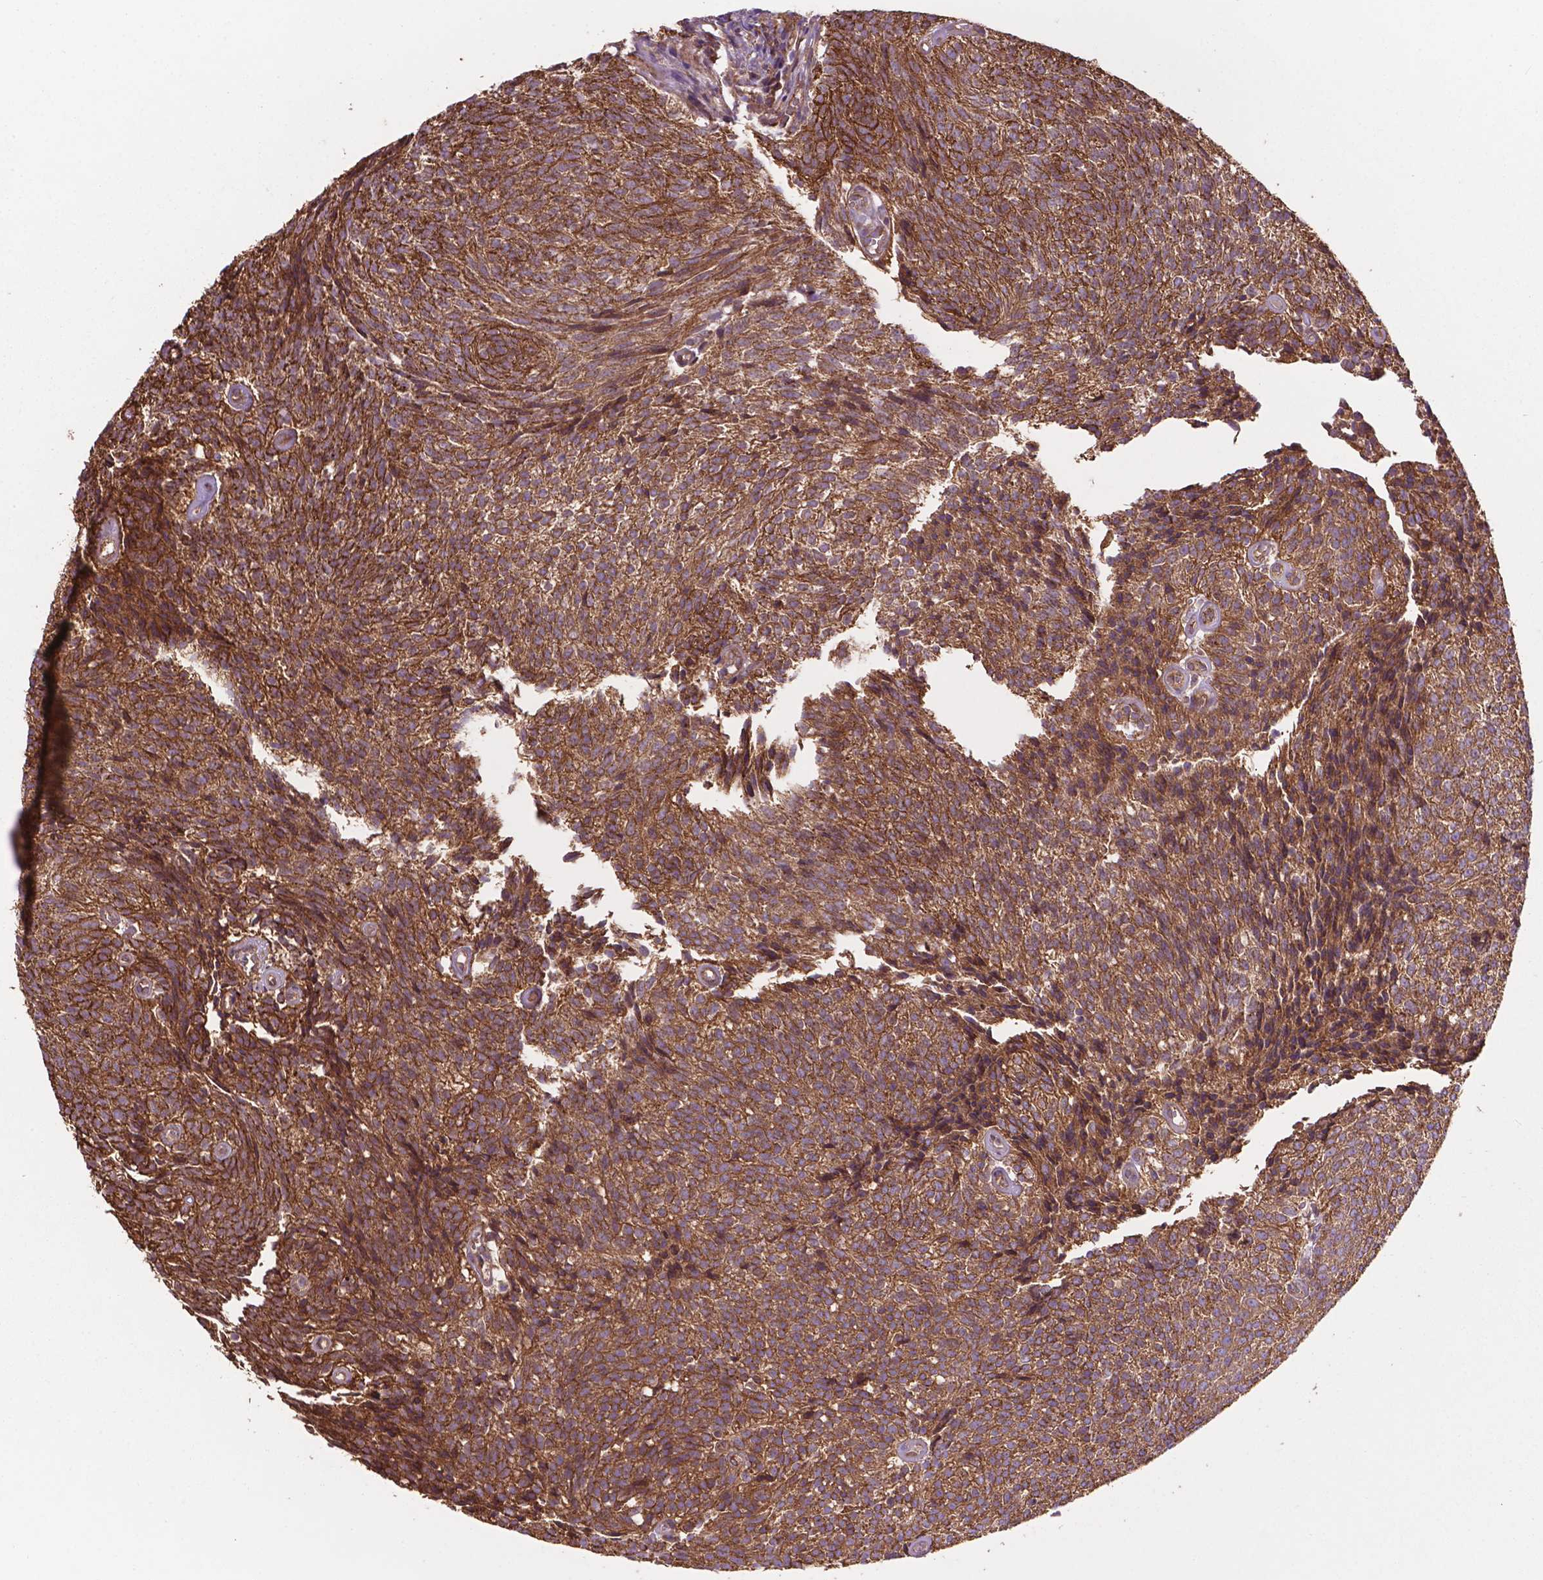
{"staining": {"intensity": "strong", "quantity": ">75%", "location": "cytoplasmic/membranous"}, "tissue": "urothelial cancer", "cell_type": "Tumor cells", "image_type": "cancer", "snomed": [{"axis": "morphology", "description": "Urothelial carcinoma, Low grade"}, {"axis": "topography", "description": "Urinary bladder"}], "caption": "The image reveals a brown stain indicating the presence of a protein in the cytoplasmic/membranous of tumor cells in urothelial carcinoma (low-grade).", "gene": "CCDC71L", "patient": {"sex": "male", "age": 77}}